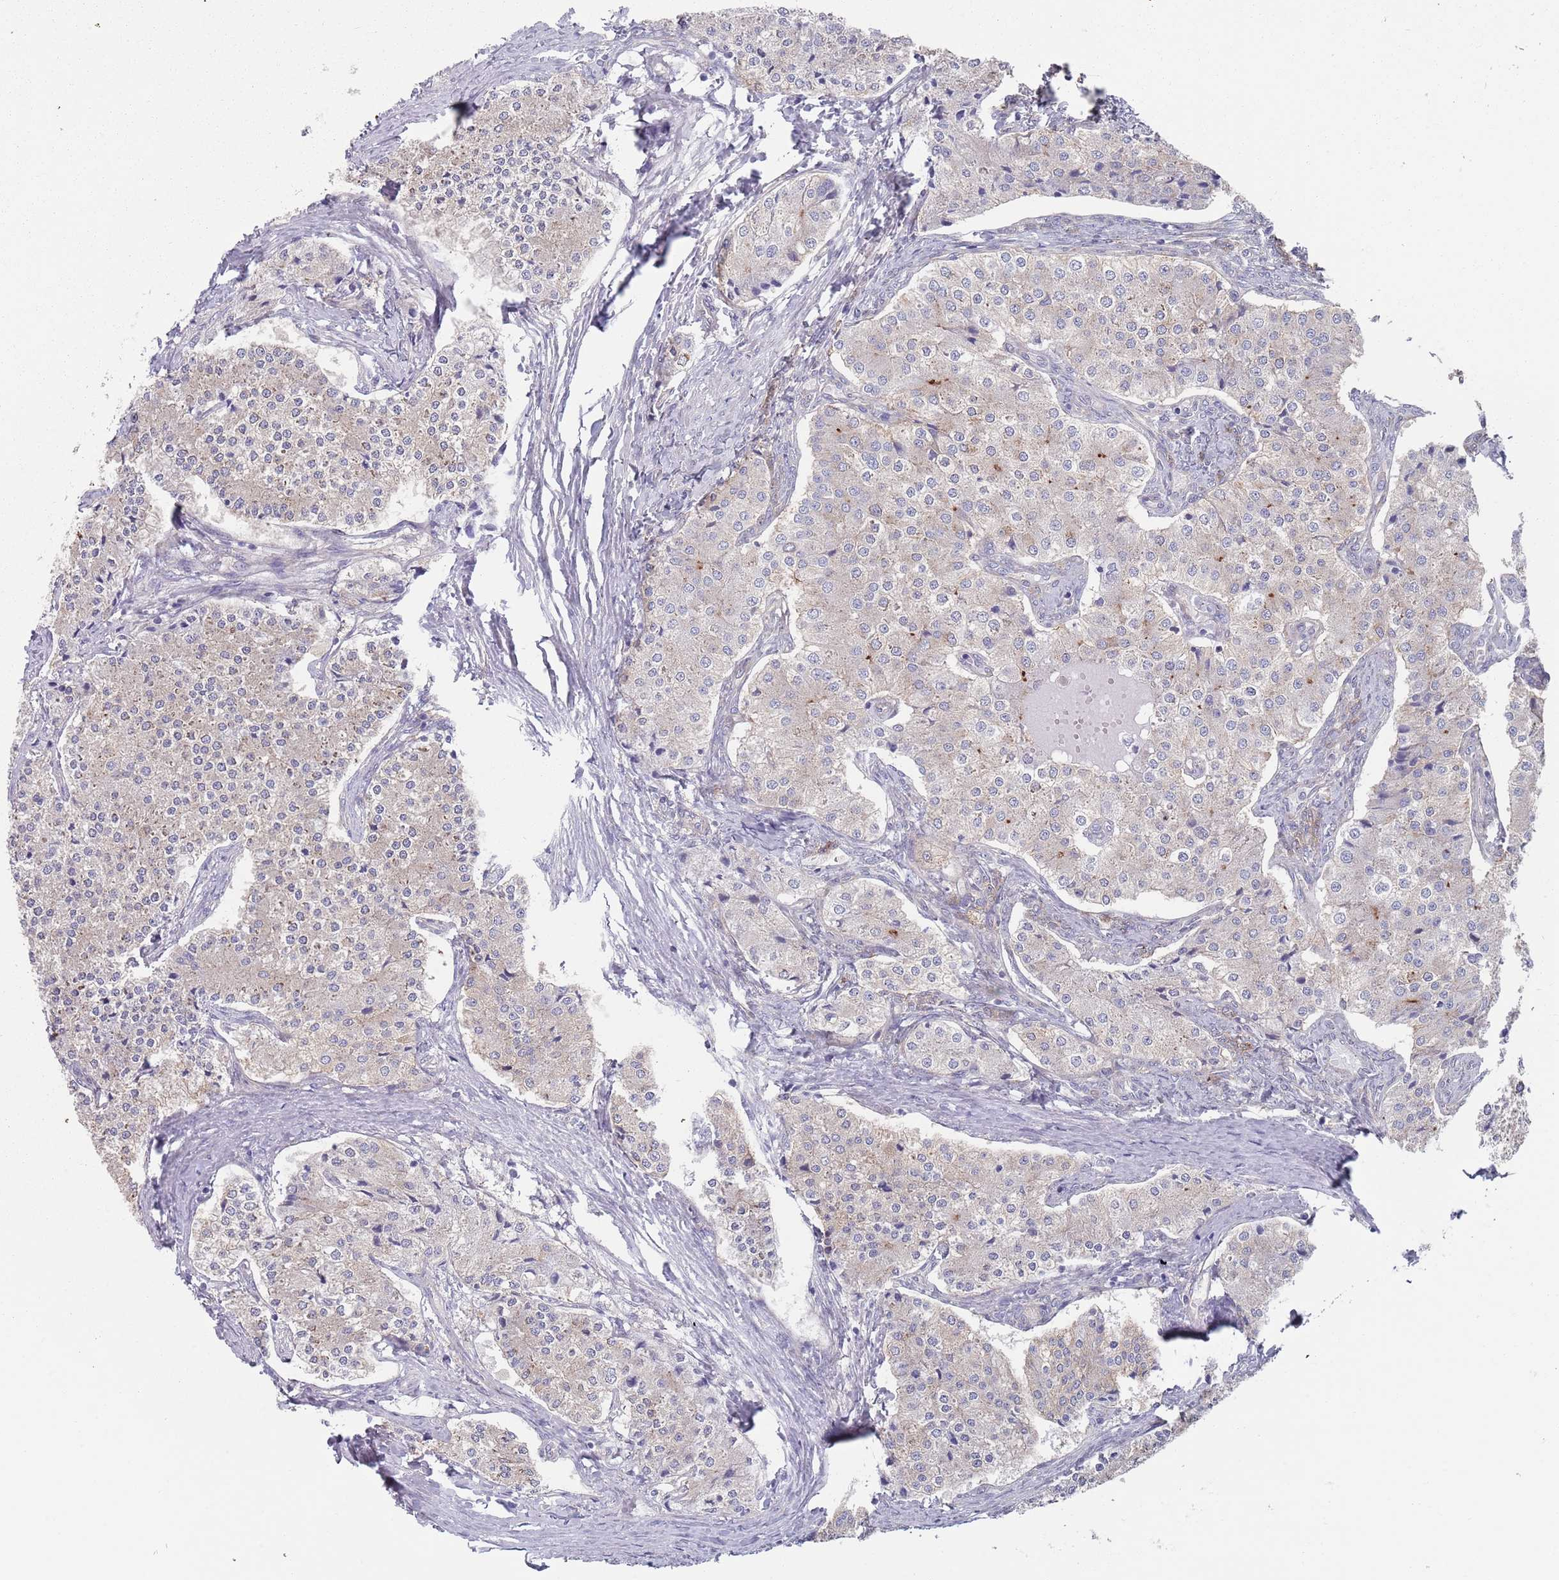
{"staining": {"intensity": "negative", "quantity": "none", "location": "none"}, "tissue": "carcinoid", "cell_type": "Tumor cells", "image_type": "cancer", "snomed": [{"axis": "morphology", "description": "Carcinoid, malignant, NOS"}, {"axis": "topography", "description": "Colon"}], "caption": "Protein analysis of malignant carcinoid shows no significant expression in tumor cells.", "gene": "APPL2", "patient": {"sex": "female", "age": 52}}